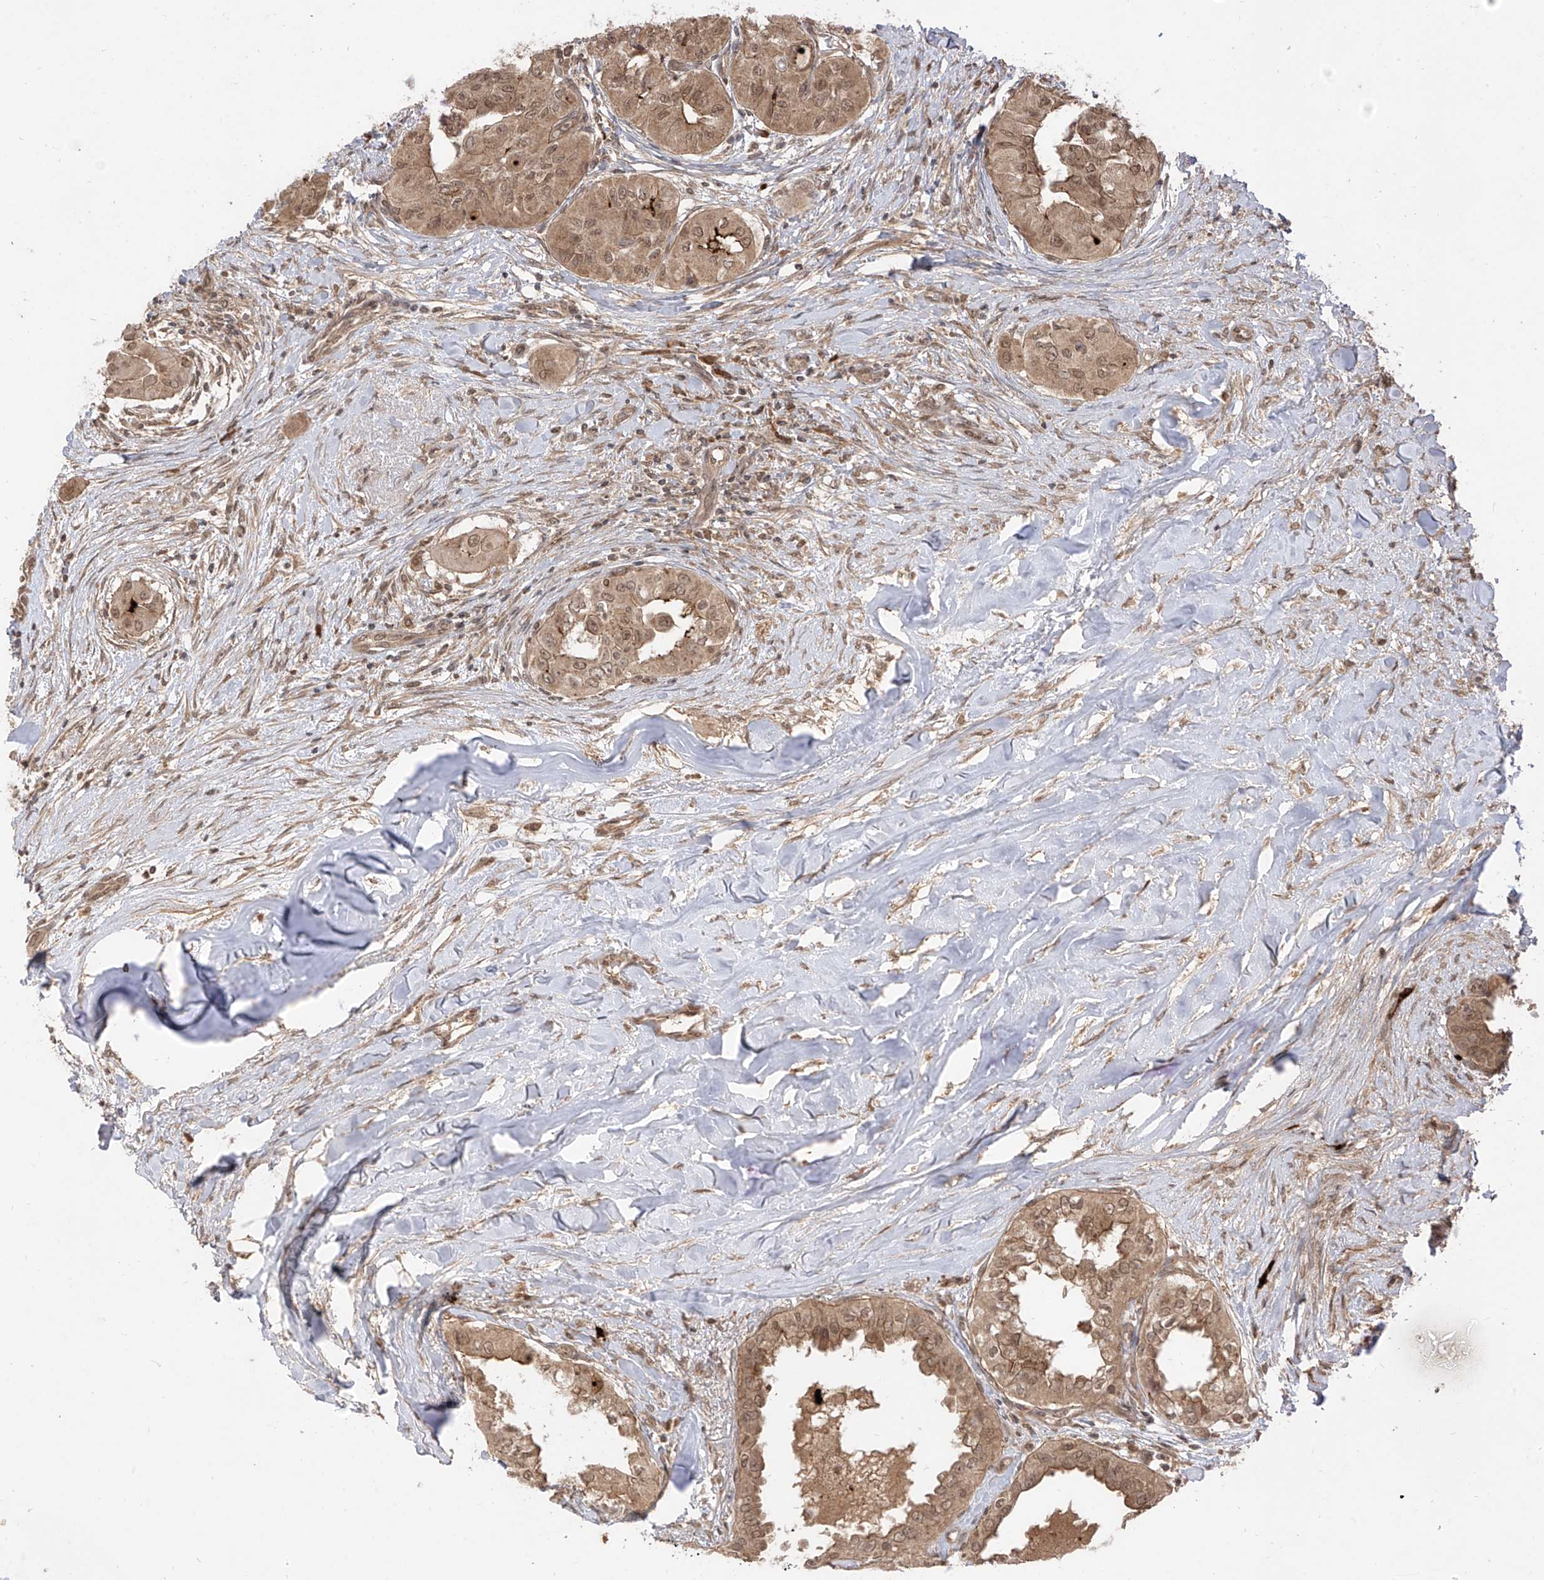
{"staining": {"intensity": "moderate", "quantity": ">75%", "location": "cytoplasmic/membranous,nuclear"}, "tissue": "thyroid cancer", "cell_type": "Tumor cells", "image_type": "cancer", "snomed": [{"axis": "morphology", "description": "Papillary adenocarcinoma, NOS"}, {"axis": "topography", "description": "Thyroid gland"}], "caption": "High-magnification brightfield microscopy of papillary adenocarcinoma (thyroid) stained with DAB (brown) and counterstained with hematoxylin (blue). tumor cells exhibit moderate cytoplasmic/membranous and nuclear expression is identified in approximately>75% of cells.", "gene": "LCOR", "patient": {"sex": "female", "age": 59}}